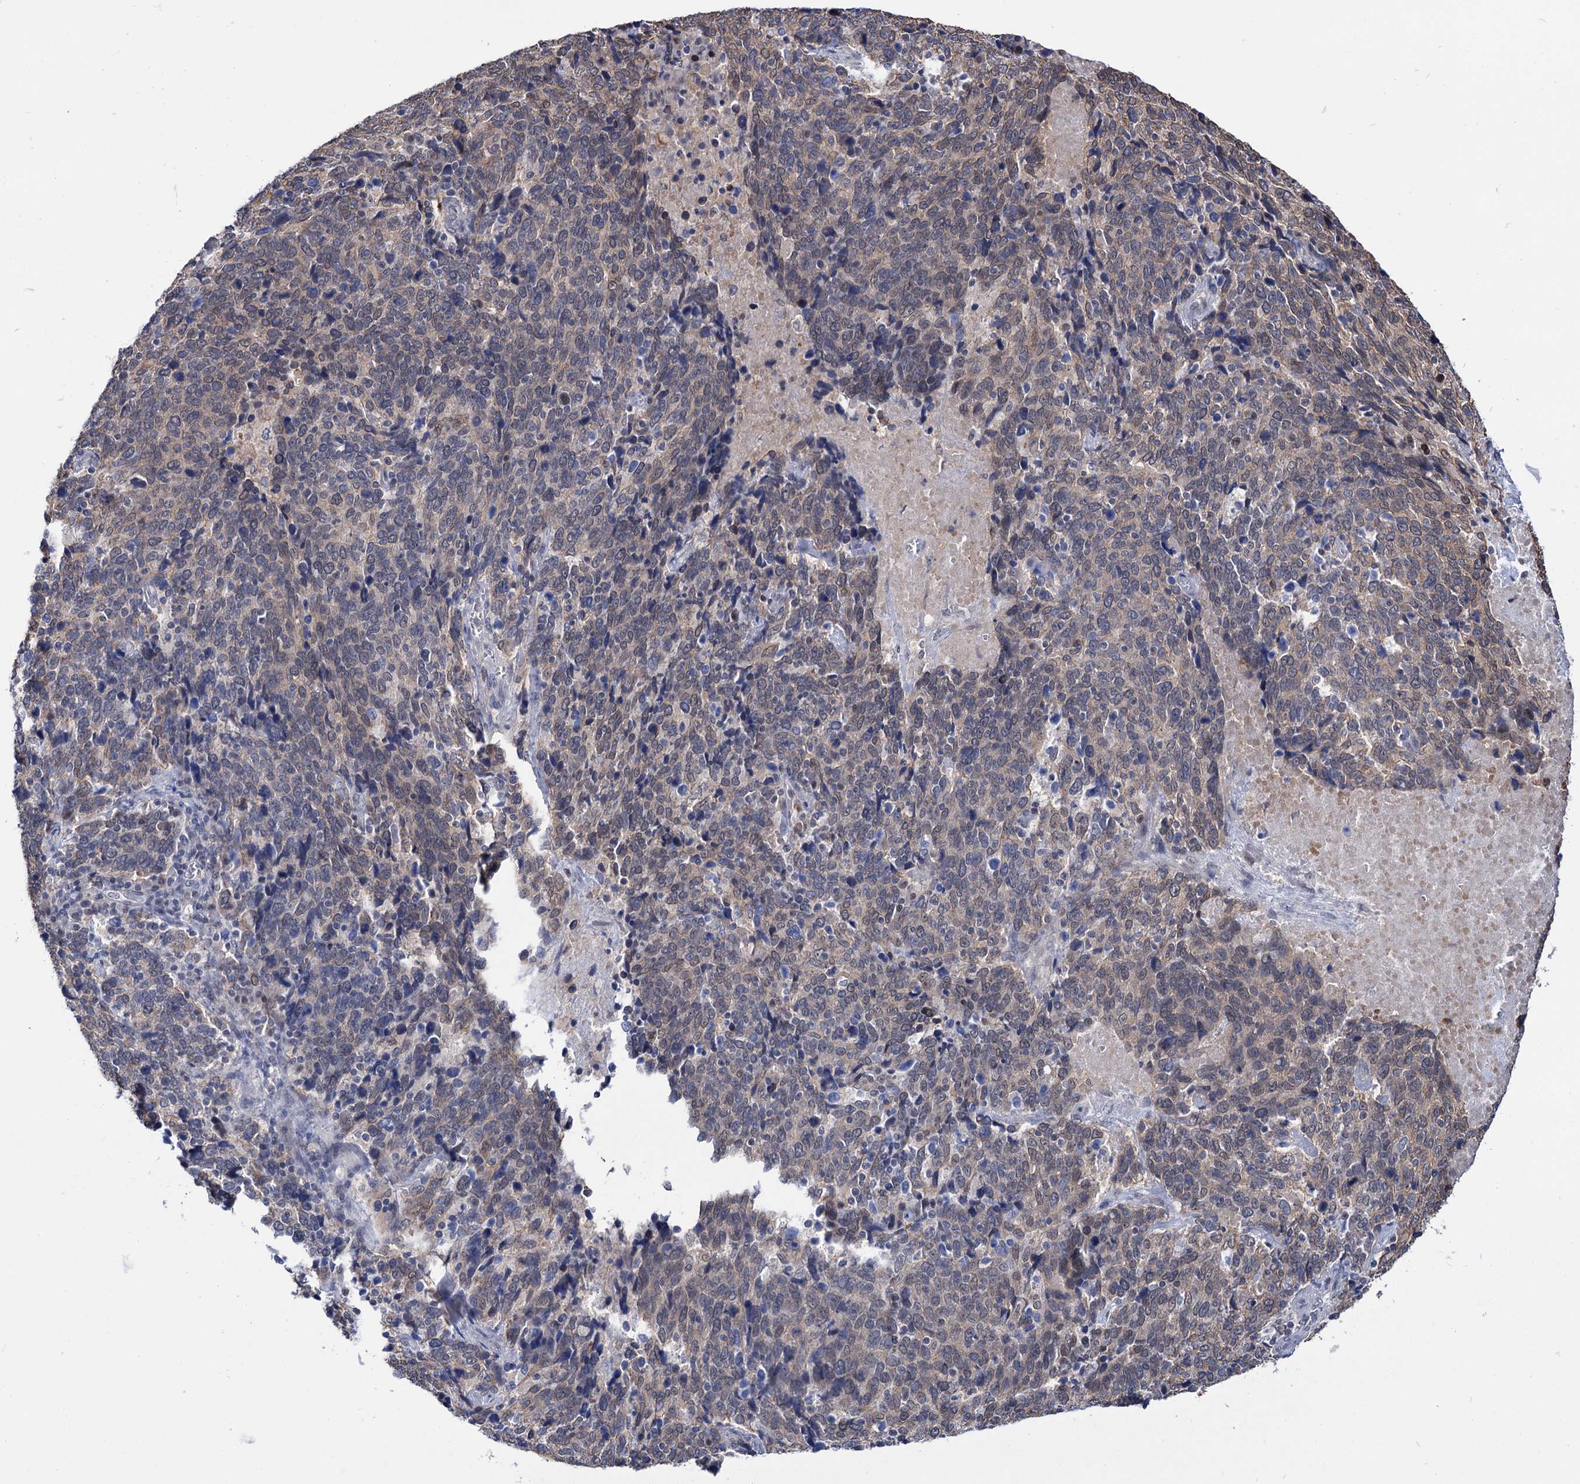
{"staining": {"intensity": "negative", "quantity": "none", "location": "none"}, "tissue": "cervical cancer", "cell_type": "Tumor cells", "image_type": "cancer", "snomed": [{"axis": "morphology", "description": "Squamous cell carcinoma, NOS"}, {"axis": "topography", "description": "Cervix"}], "caption": "There is no significant positivity in tumor cells of cervical squamous cell carcinoma.", "gene": "NEK10", "patient": {"sex": "female", "age": 41}}